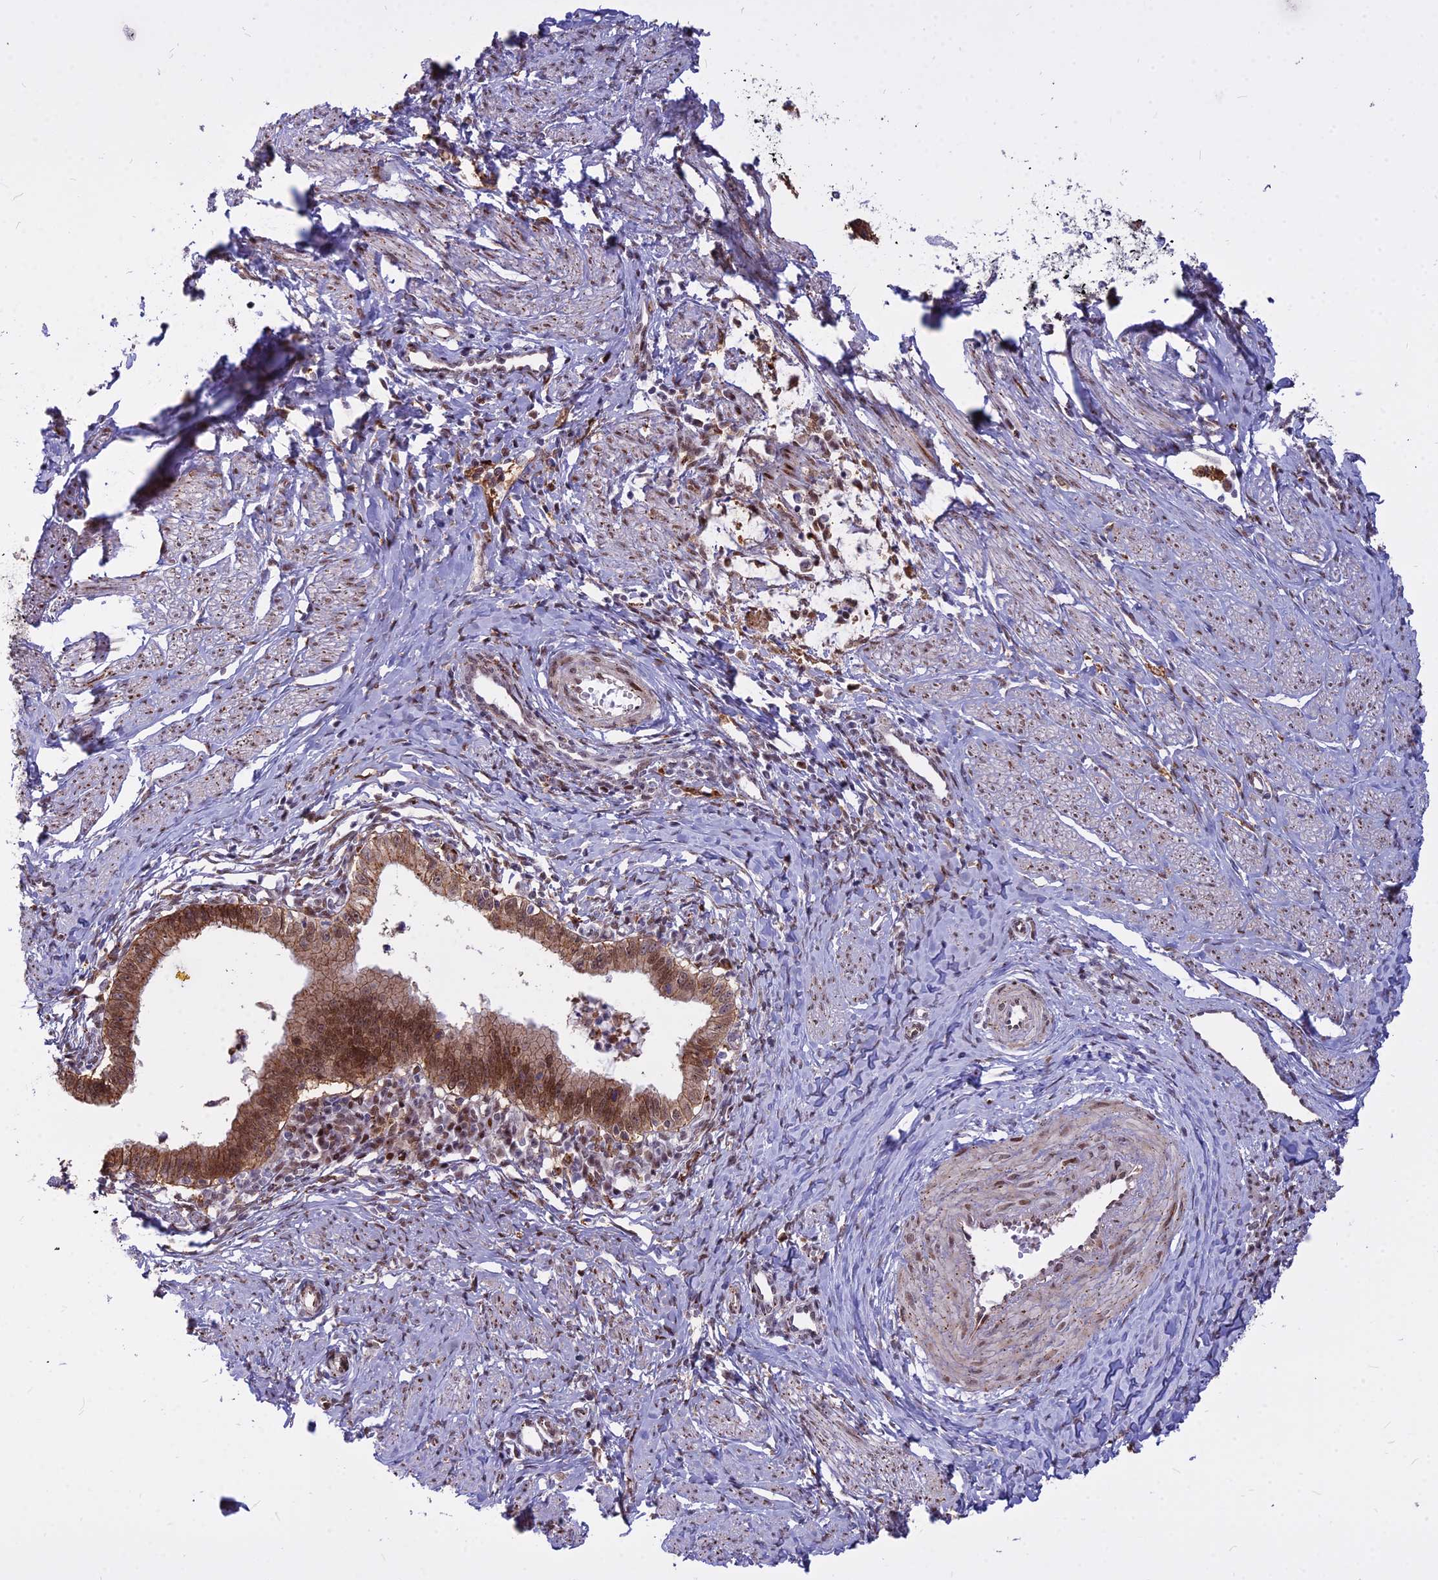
{"staining": {"intensity": "strong", "quantity": ">75%", "location": "cytoplasmic/membranous,nuclear"}, "tissue": "cervical cancer", "cell_type": "Tumor cells", "image_type": "cancer", "snomed": [{"axis": "morphology", "description": "Adenocarcinoma, NOS"}, {"axis": "topography", "description": "Cervix"}], "caption": "Approximately >75% of tumor cells in adenocarcinoma (cervical) show strong cytoplasmic/membranous and nuclear protein staining as visualized by brown immunohistochemical staining.", "gene": "ALG10", "patient": {"sex": "female", "age": 36}}